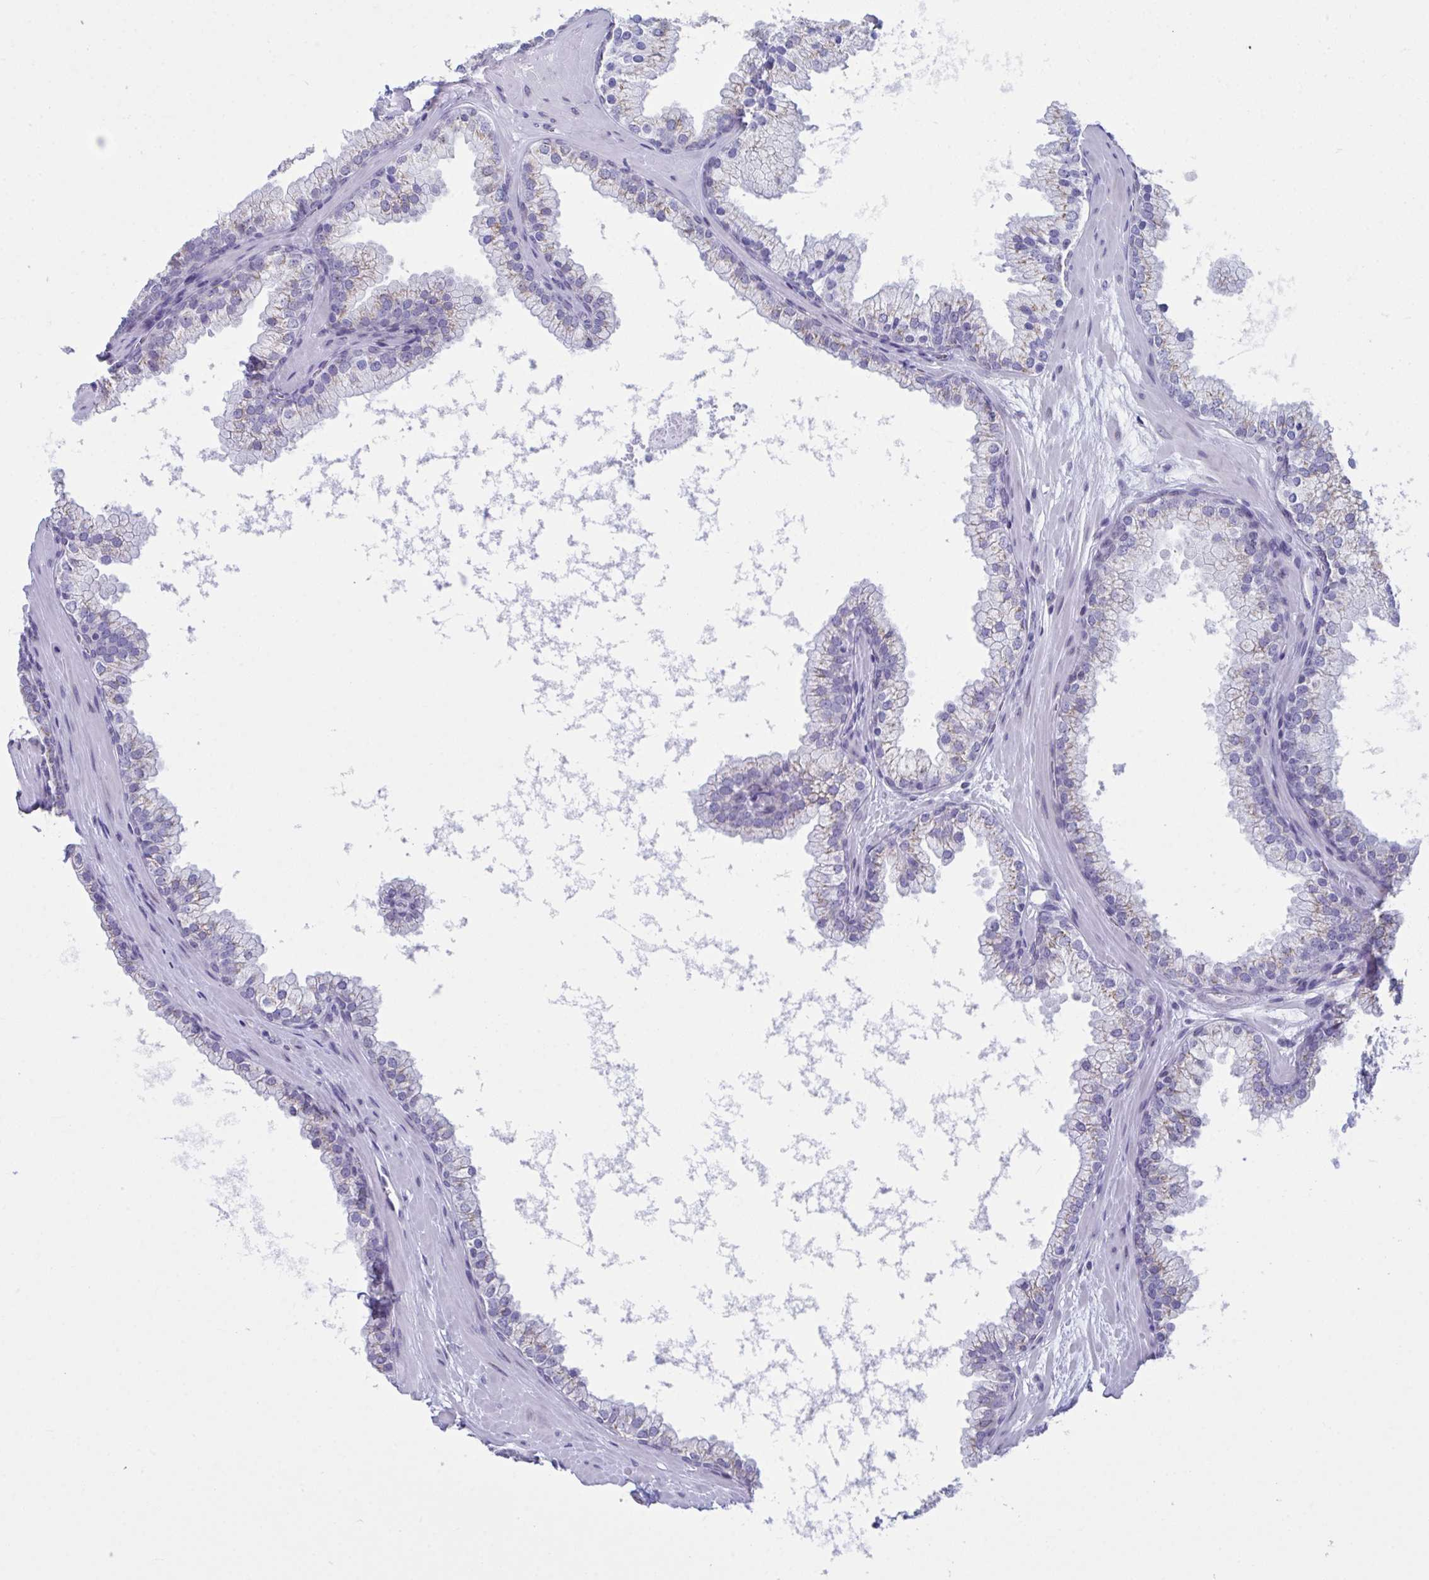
{"staining": {"intensity": "moderate", "quantity": "25%-75%", "location": "cytoplasmic/membranous"}, "tissue": "prostate", "cell_type": "Glandular cells", "image_type": "normal", "snomed": [{"axis": "morphology", "description": "Normal tissue, NOS"}, {"axis": "topography", "description": "Prostate"}, {"axis": "topography", "description": "Peripheral nerve tissue"}], "caption": "Immunohistochemistry micrograph of unremarkable prostate: prostate stained using IHC reveals medium levels of moderate protein expression localized specifically in the cytoplasmic/membranous of glandular cells, appearing as a cytoplasmic/membranous brown color.", "gene": "SCLY", "patient": {"sex": "male", "age": 61}}